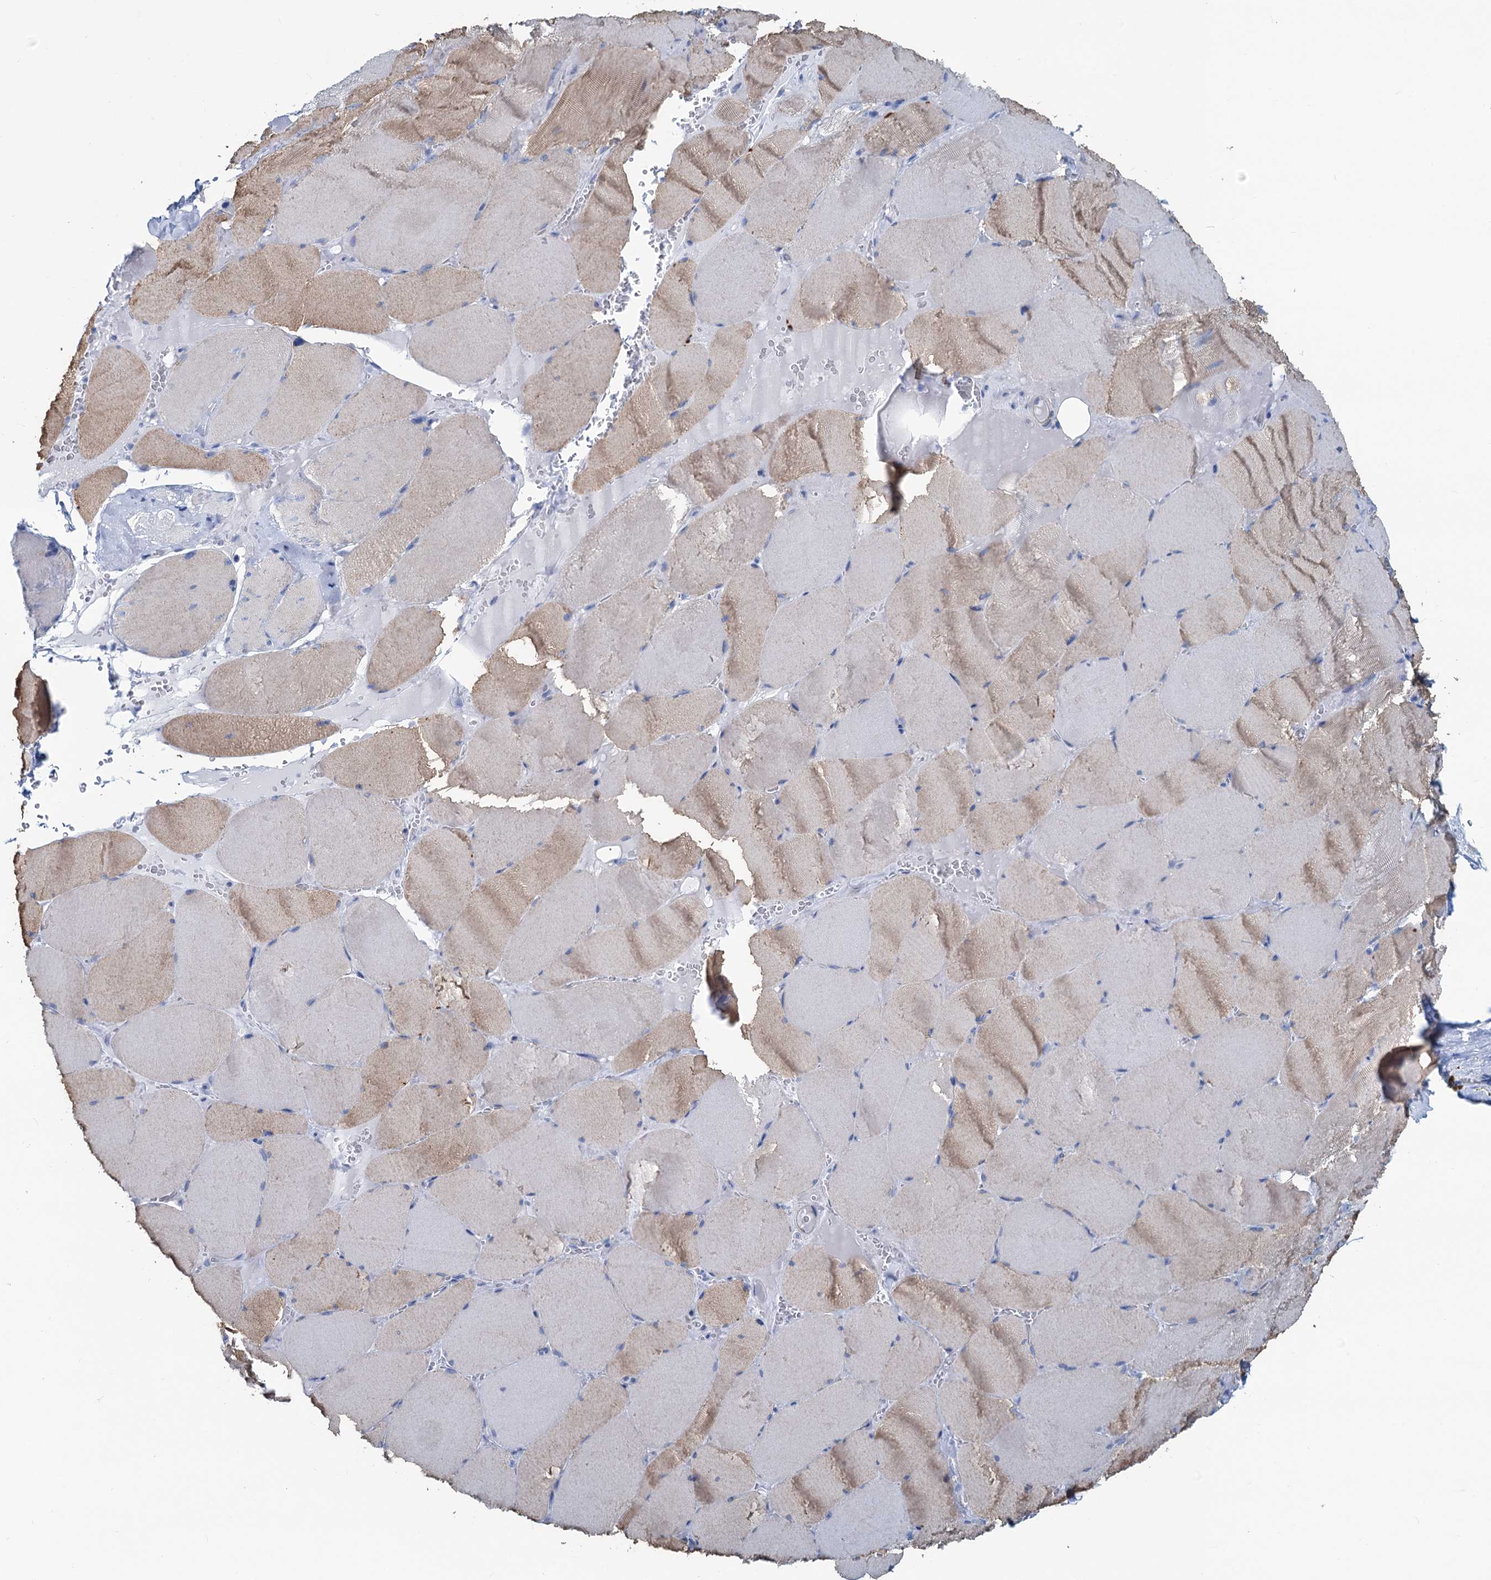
{"staining": {"intensity": "weak", "quantity": "25%-75%", "location": "cytoplasmic/membranous"}, "tissue": "skeletal muscle", "cell_type": "Myocytes", "image_type": "normal", "snomed": [{"axis": "morphology", "description": "Normal tissue, NOS"}, {"axis": "topography", "description": "Skeletal muscle"}, {"axis": "topography", "description": "Head-Neck"}], "caption": "Normal skeletal muscle was stained to show a protein in brown. There is low levels of weak cytoplasmic/membranous staining in approximately 25%-75% of myocytes.", "gene": "SLC1A3", "patient": {"sex": "male", "age": 66}}